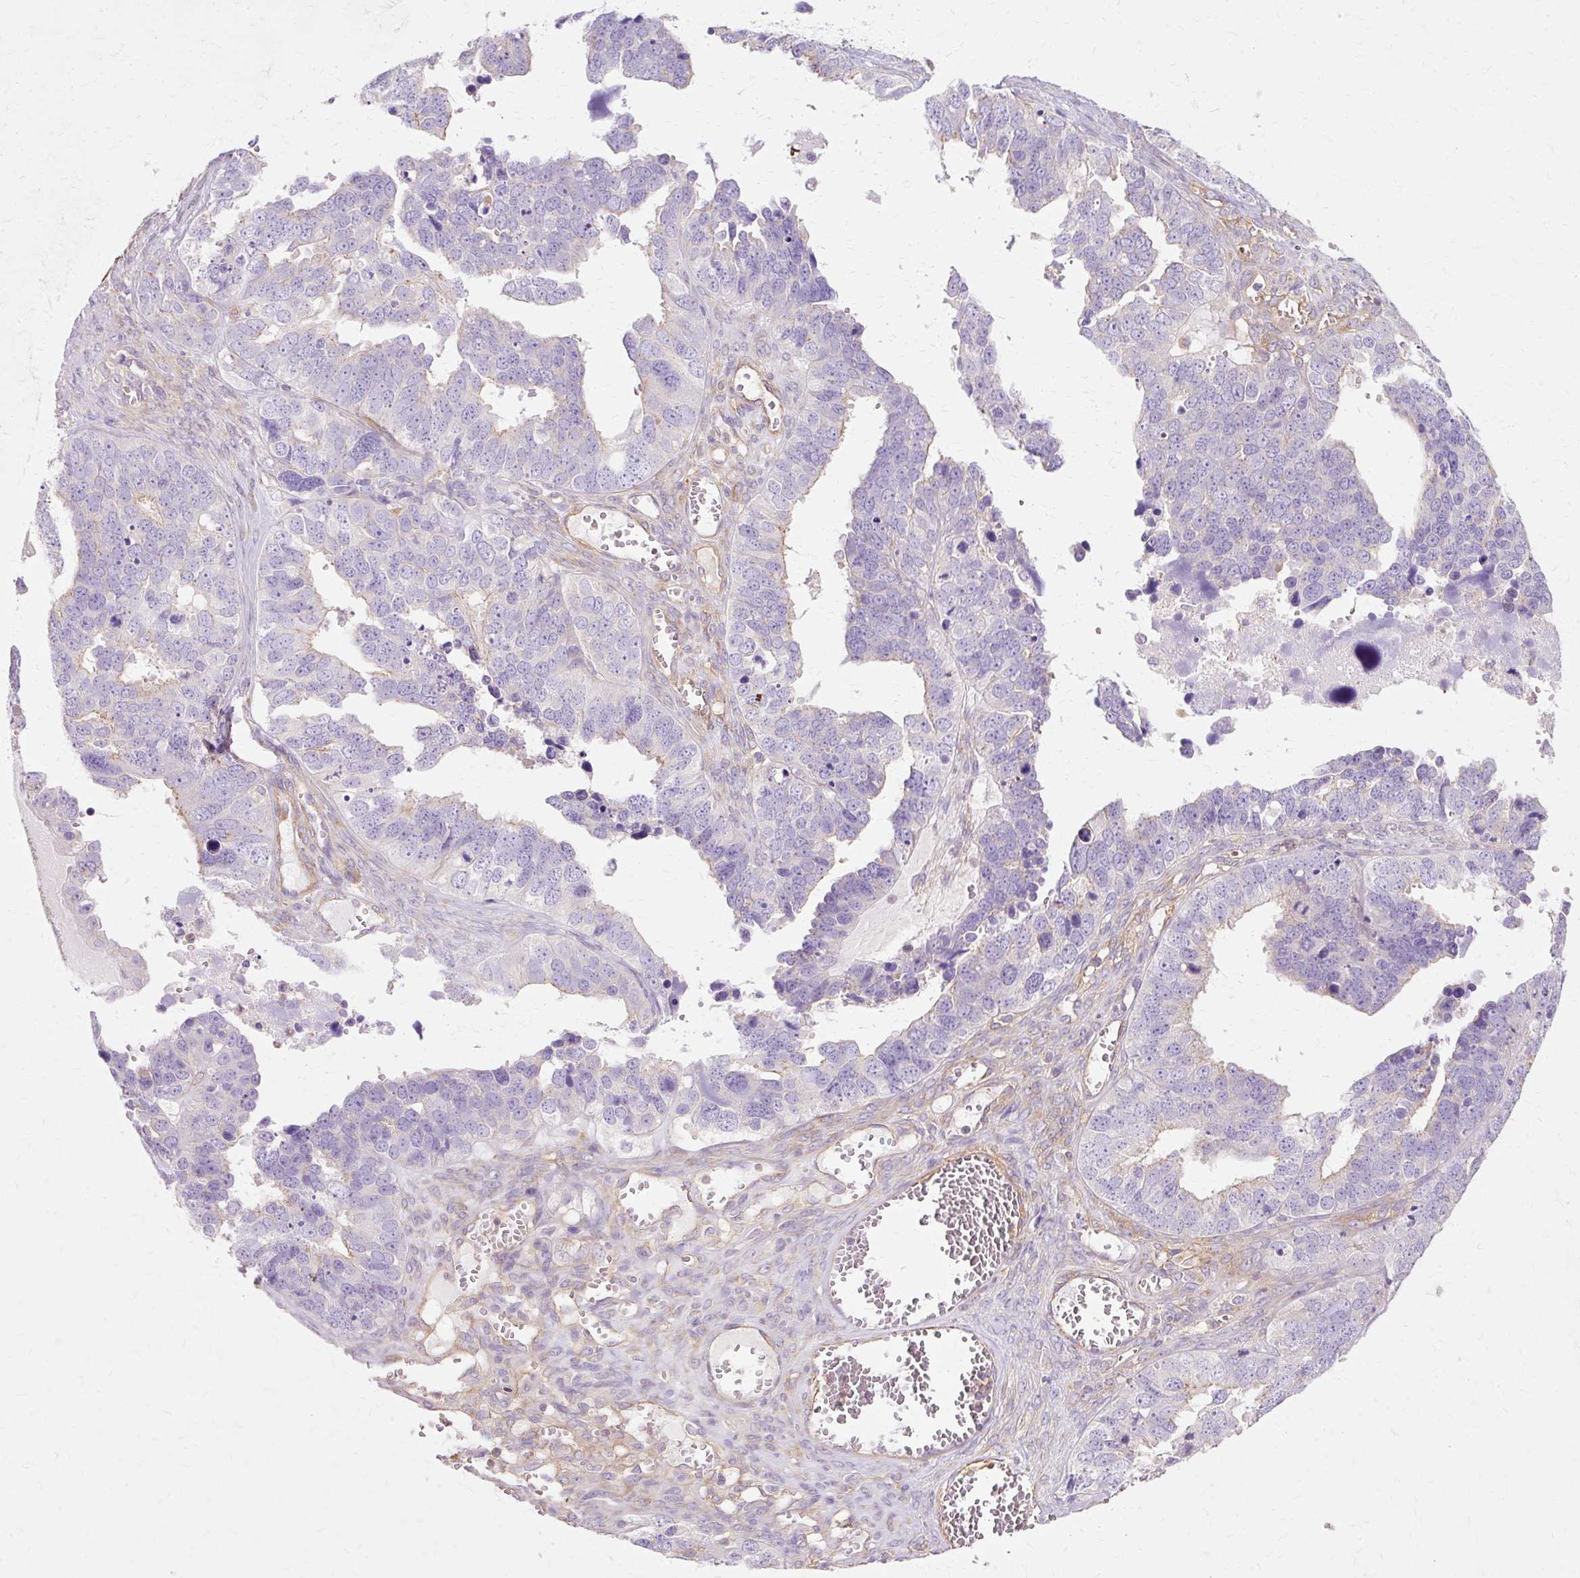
{"staining": {"intensity": "negative", "quantity": "none", "location": "none"}, "tissue": "ovarian cancer", "cell_type": "Tumor cells", "image_type": "cancer", "snomed": [{"axis": "morphology", "description": "Cystadenocarcinoma, serous, NOS"}, {"axis": "topography", "description": "Ovary"}], "caption": "The micrograph shows no staining of tumor cells in serous cystadenocarcinoma (ovarian). The staining is performed using DAB brown chromogen with nuclei counter-stained in using hematoxylin.", "gene": "TBC1D2B", "patient": {"sex": "female", "age": 76}}